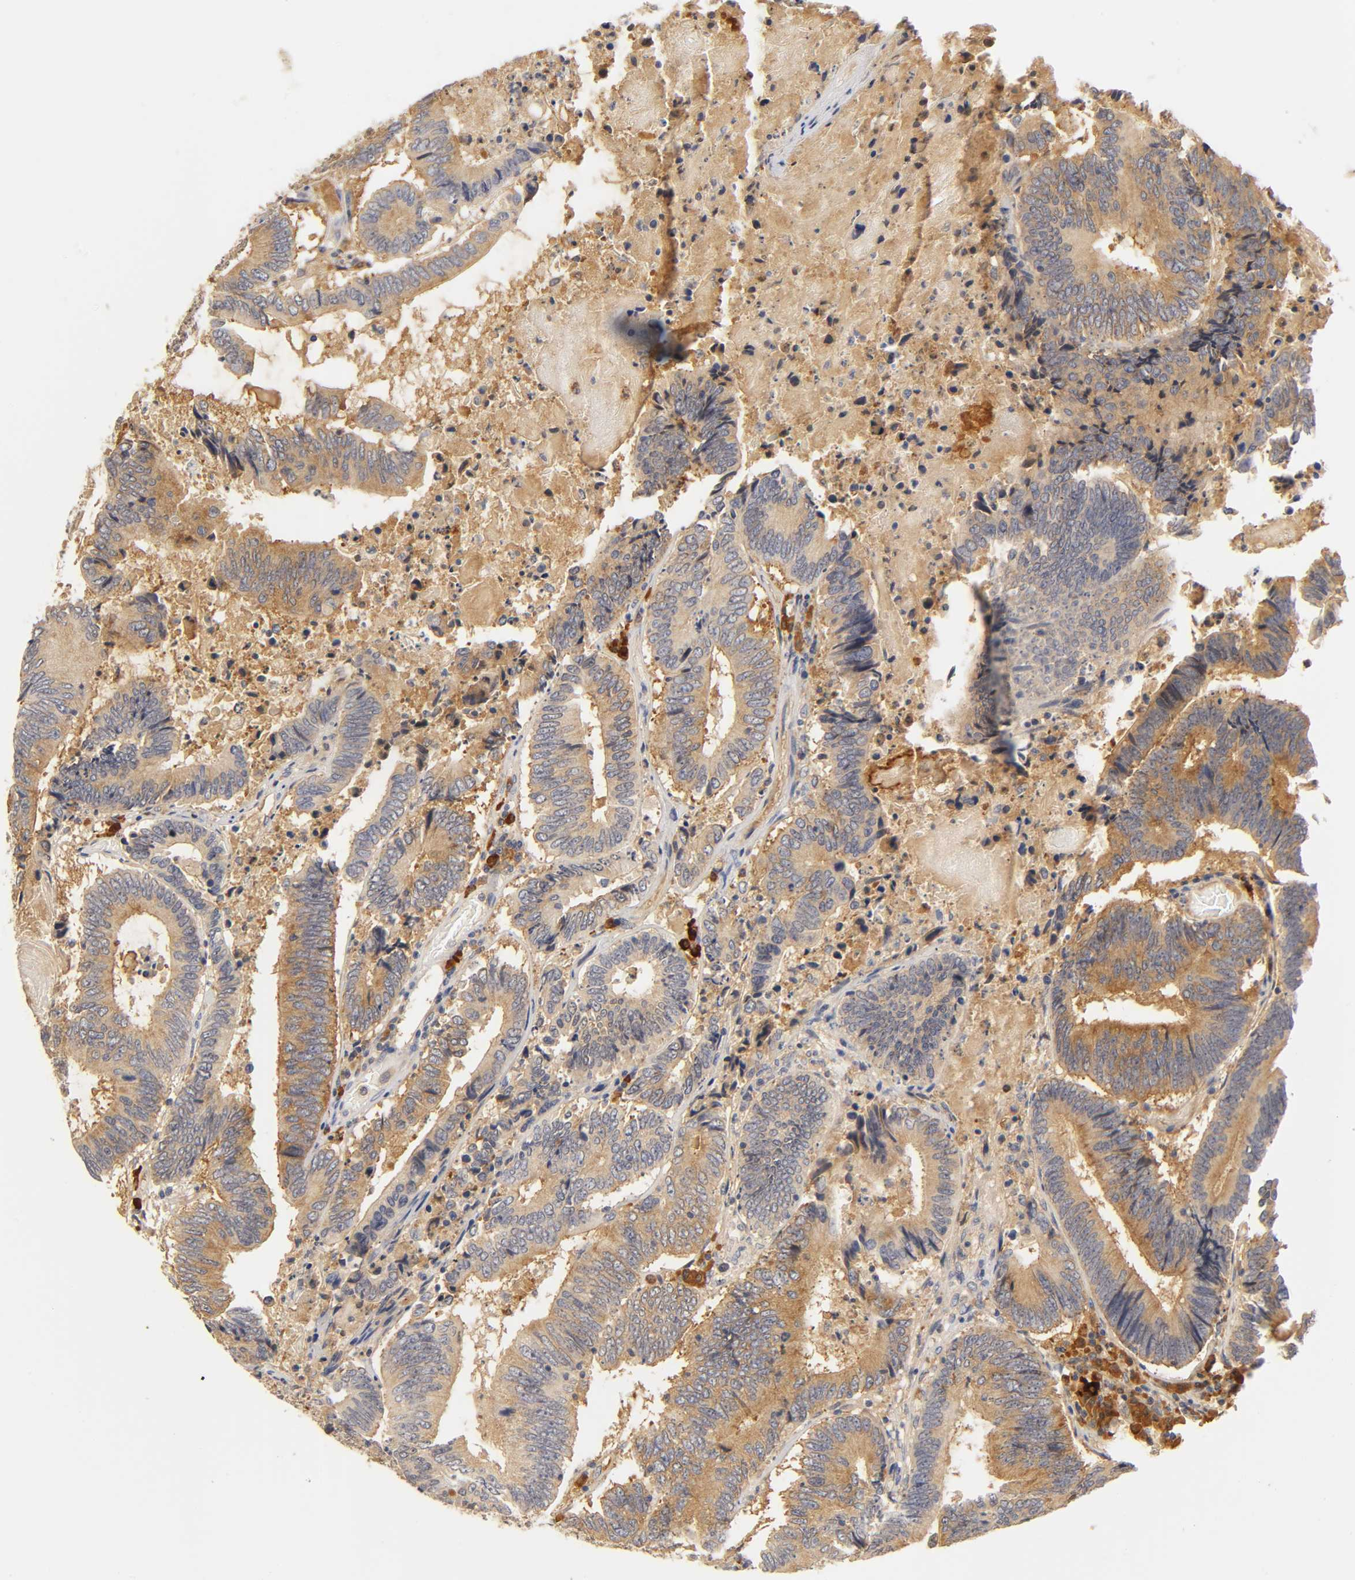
{"staining": {"intensity": "moderate", "quantity": ">75%", "location": "cytoplasmic/membranous"}, "tissue": "colorectal cancer", "cell_type": "Tumor cells", "image_type": "cancer", "snomed": [{"axis": "morphology", "description": "Adenocarcinoma, NOS"}, {"axis": "topography", "description": "Colon"}], "caption": "A high-resolution image shows immunohistochemistry (IHC) staining of colorectal cancer, which displays moderate cytoplasmic/membranous staining in approximately >75% of tumor cells.", "gene": "RPS29", "patient": {"sex": "female", "age": 78}}